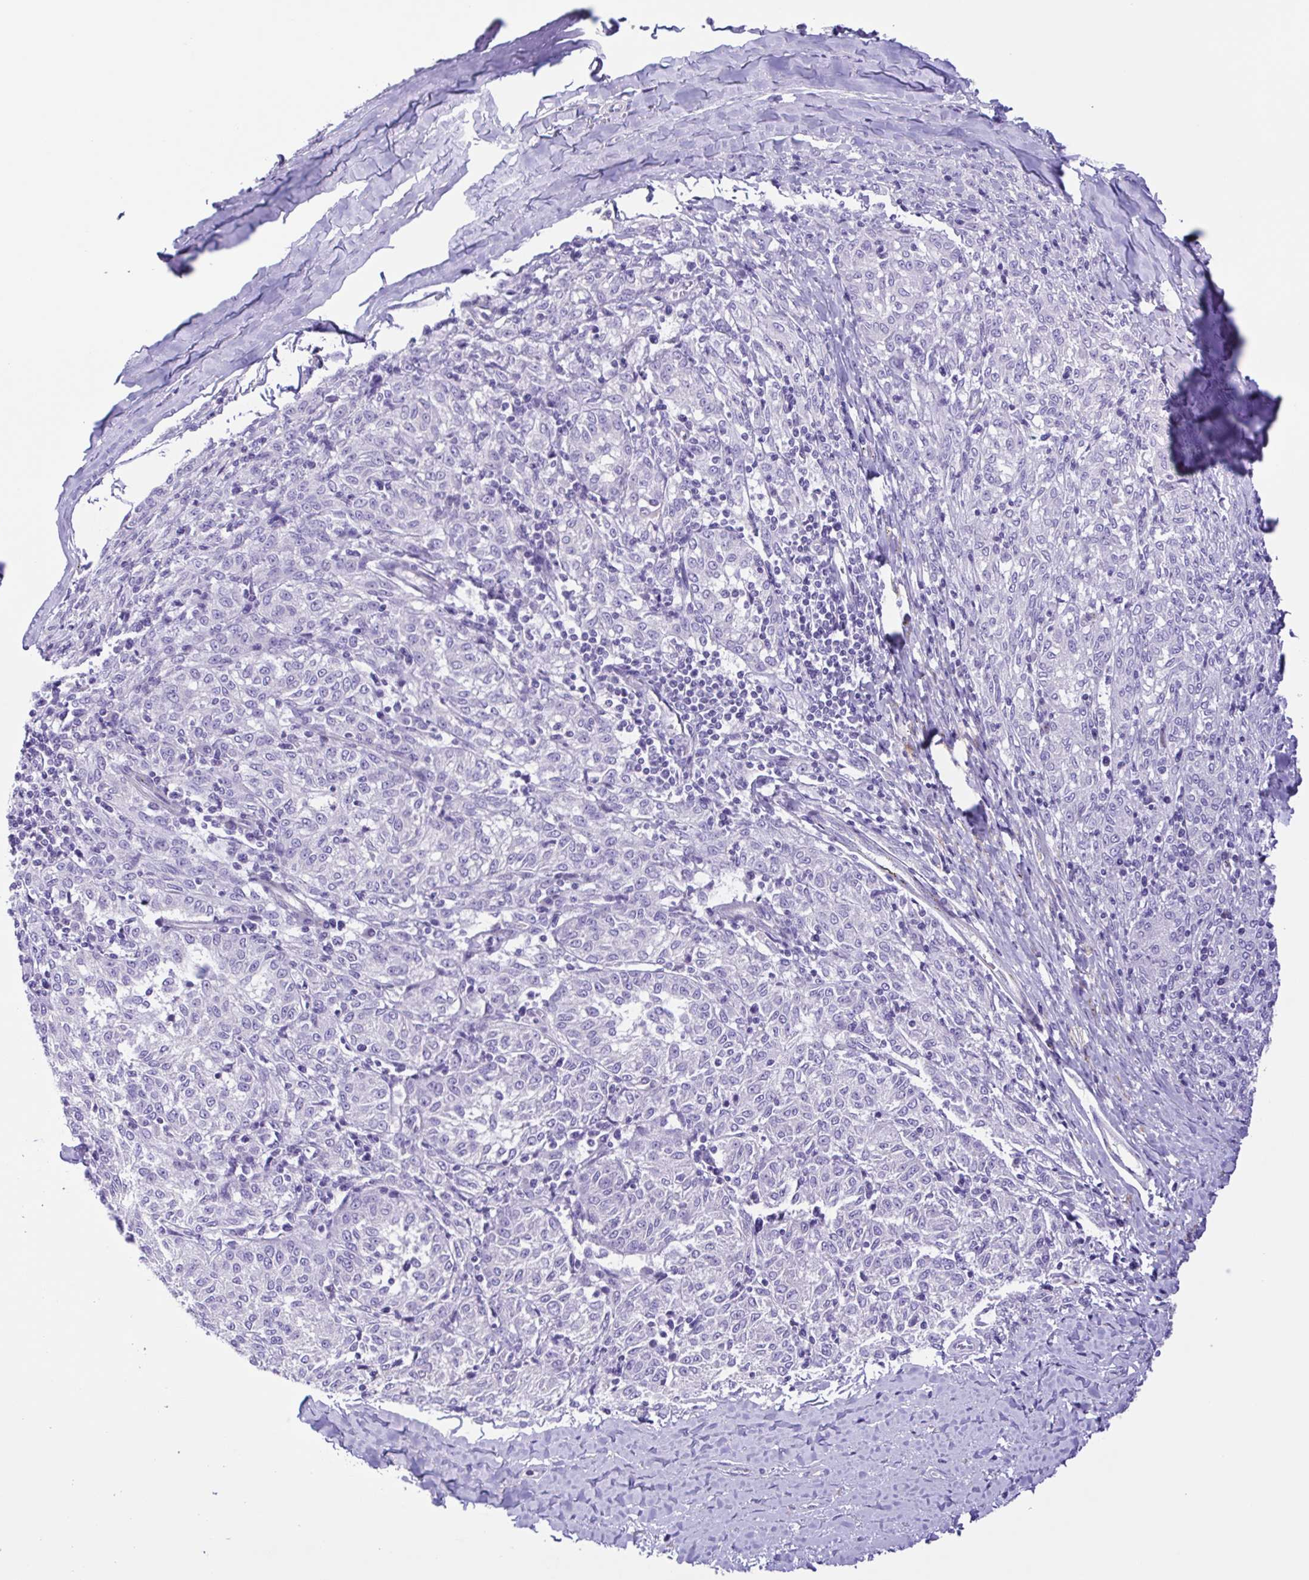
{"staining": {"intensity": "negative", "quantity": "none", "location": "none"}, "tissue": "melanoma", "cell_type": "Tumor cells", "image_type": "cancer", "snomed": [{"axis": "morphology", "description": "Malignant melanoma, NOS"}, {"axis": "topography", "description": "Skin"}], "caption": "DAB immunohistochemical staining of human malignant melanoma reveals no significant positivity in tumor cells.", "gene": "ISM2", "patient": {"sex": "female", "age": 72}}